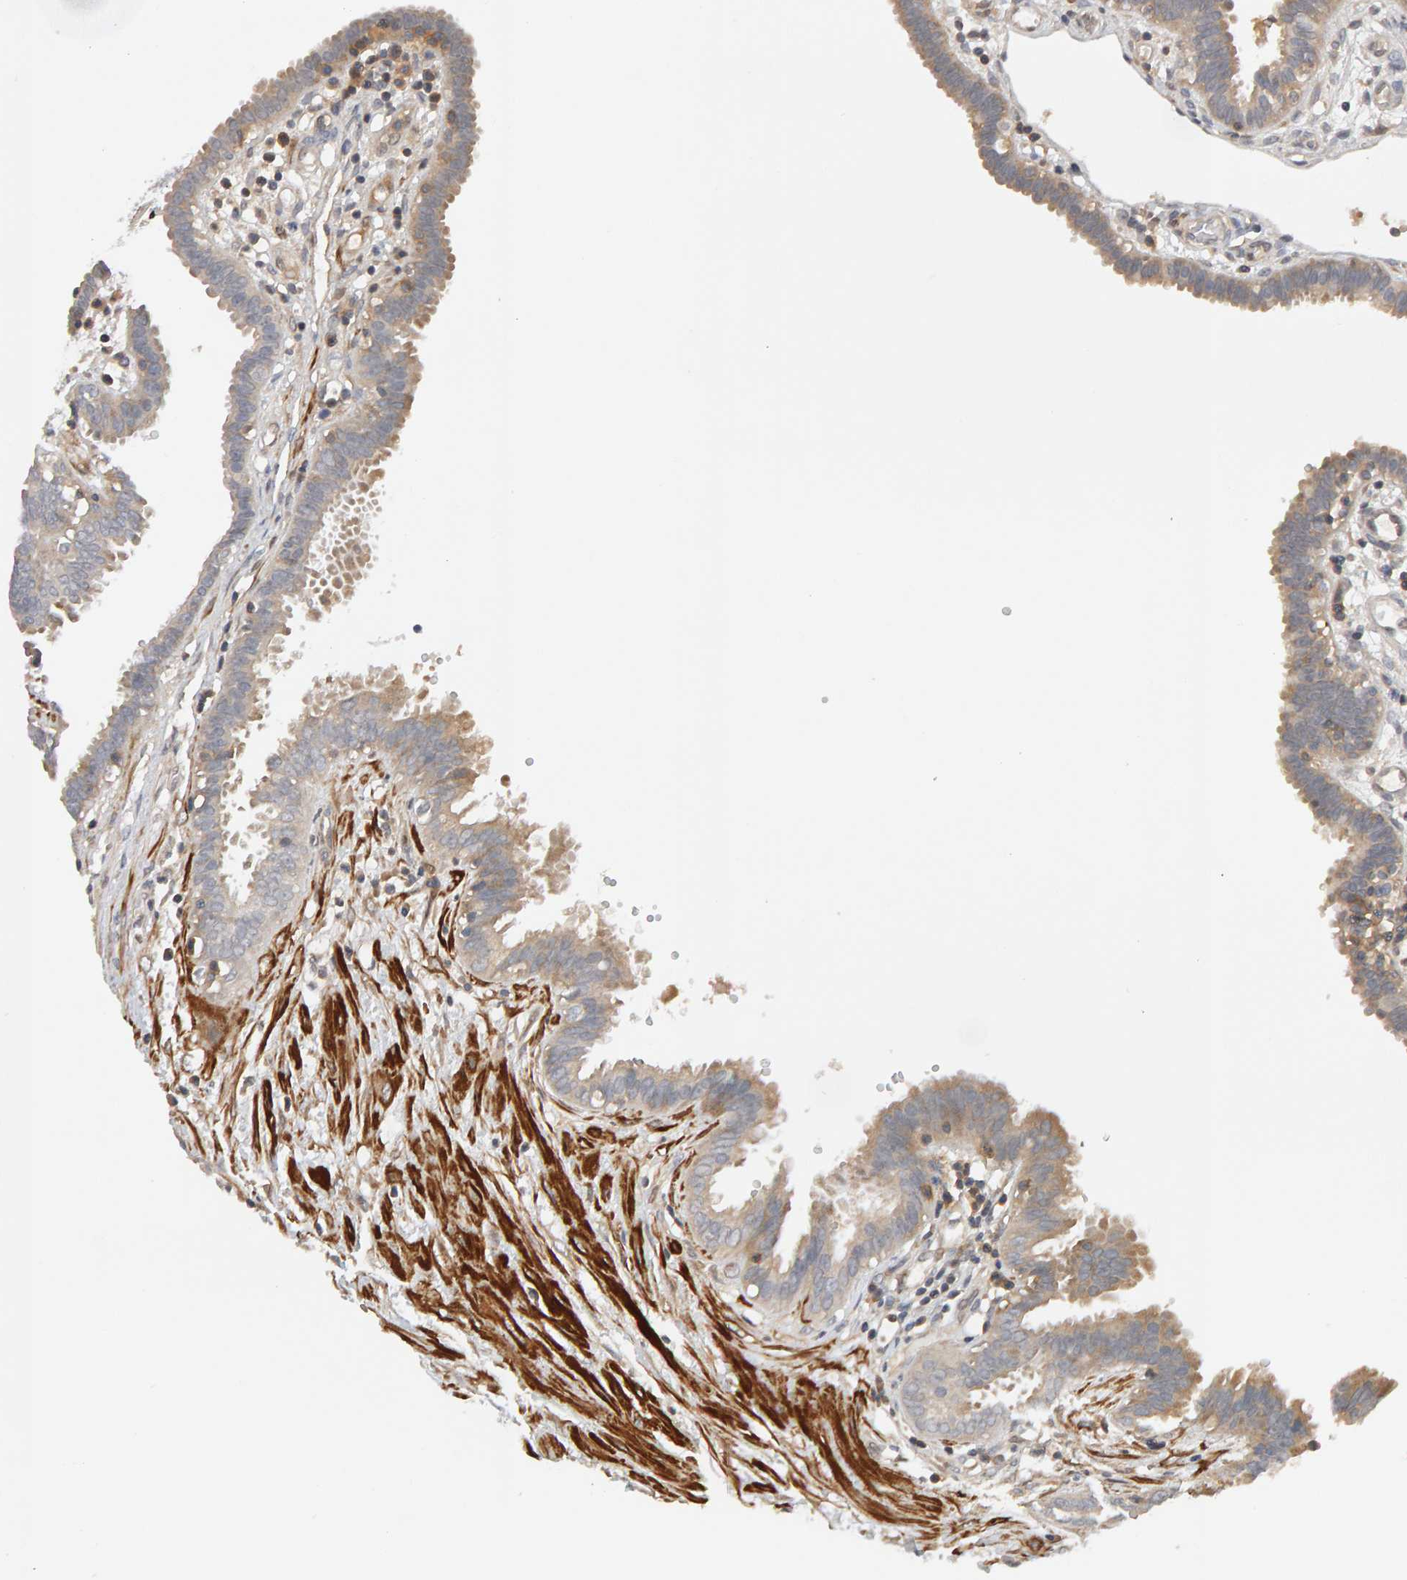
{"staining": {"intensity": "weak", "quantity": "25%-75%", "location": "cytoplasmic/membranous"}, "tissue": "fallopian tube", "cell_type": "Glandular cells", "image_type": "normal", "snomed": [{"axis": "morphology", "description": "Normal tissue, NOS"}, {"axis": "topography", "description": "Fallopian tube"}, {"axis": "topography", "description": "Placenta"}], "caption": "Immunohistochemistry of benign fallopian tube shows low levels of weak cytoplasmic/membranous positivity in about 25%-75% of glandular cells.", "gene": "NUDCD1", "patient": {"sex": "female", "age": 32}}